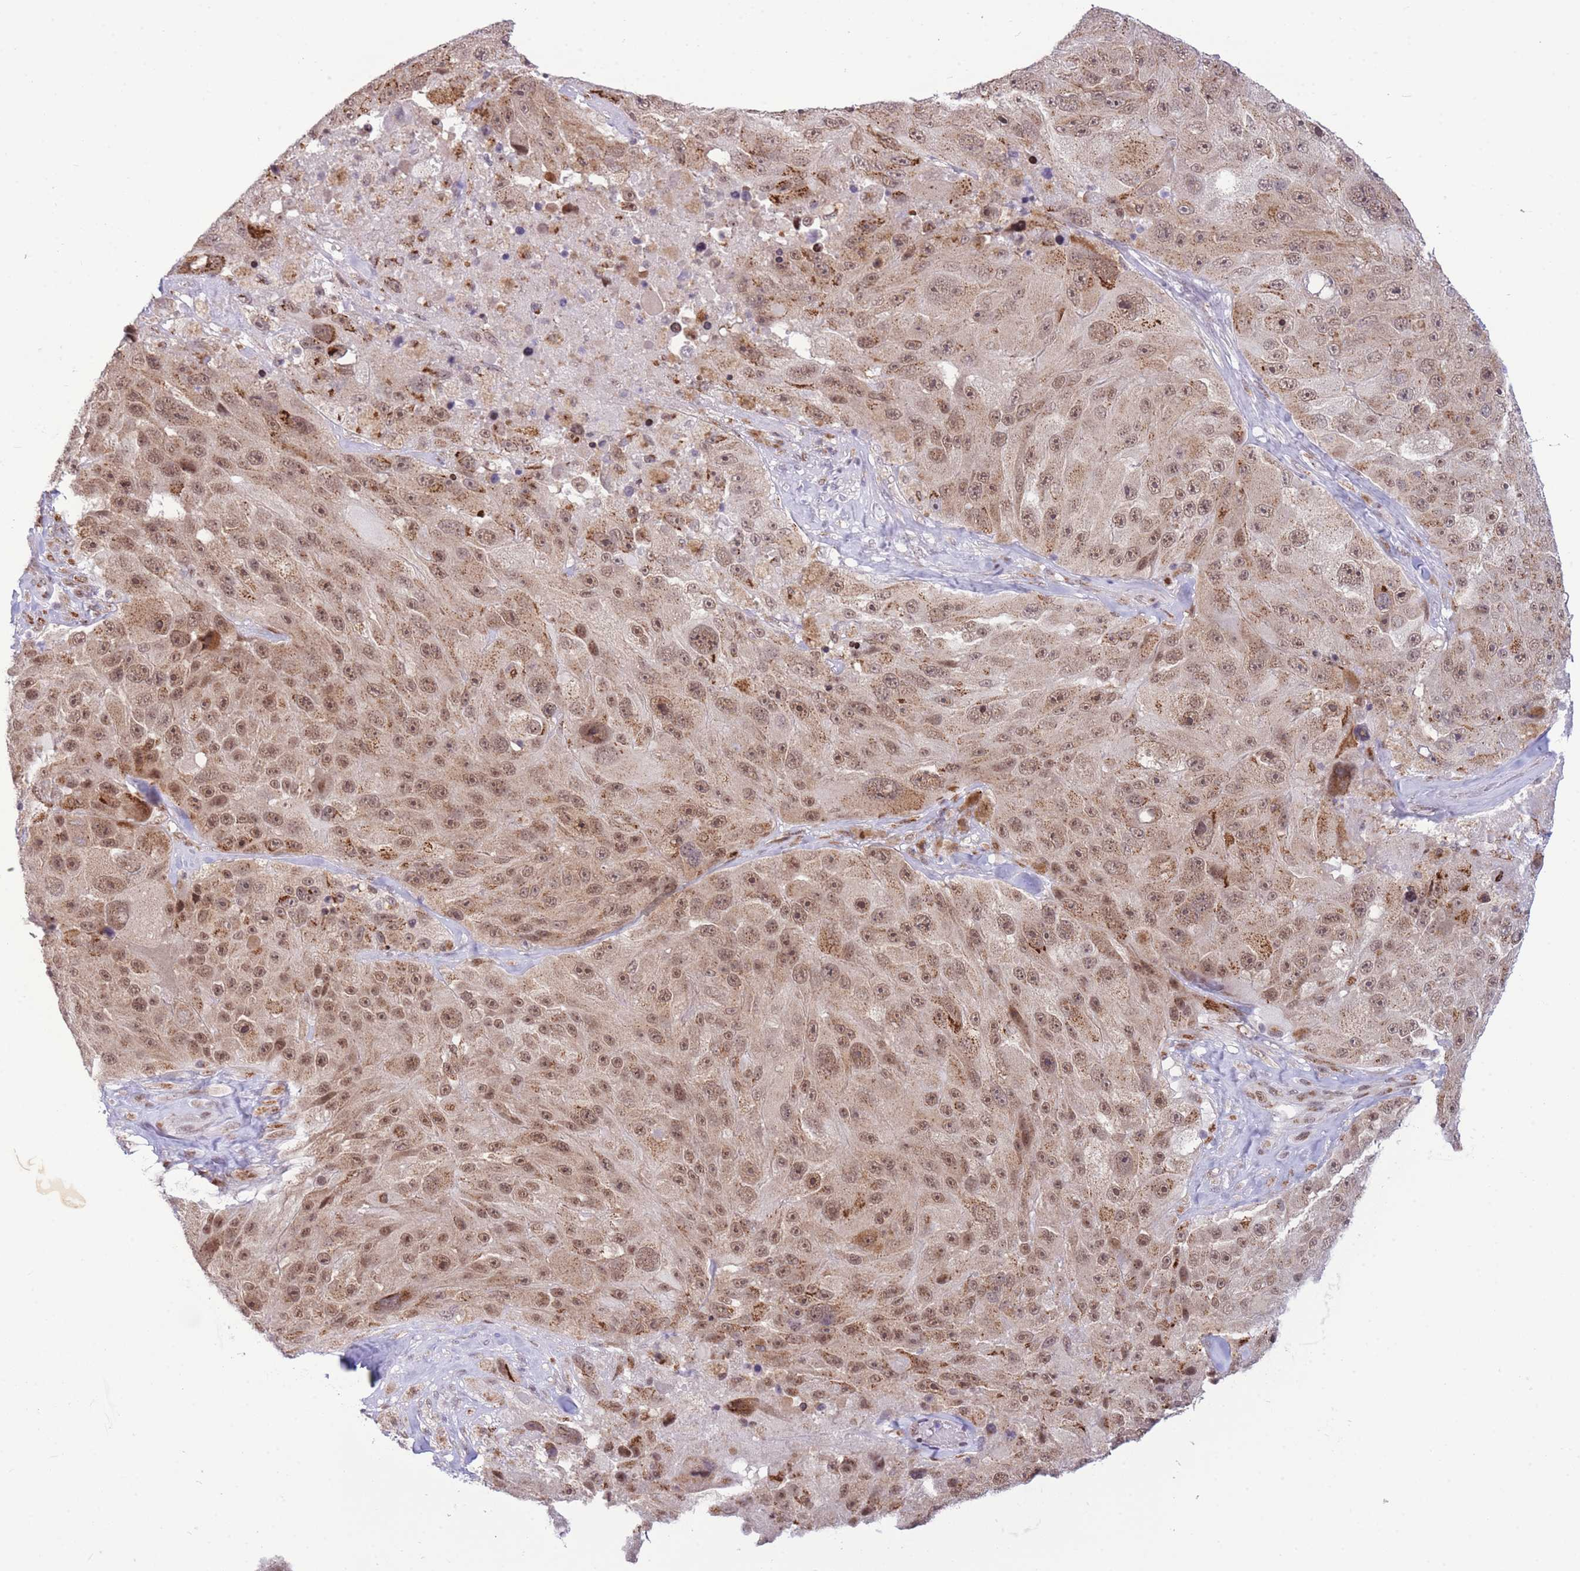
{"staining": {"intensity": "moderate", "quantity": ">75%", "location": "cytoplasmic/membranous,nuclear"}, "tissue": "melanoma", "cell_type": "Tumor cells", "image_type": "cancer", "snomed": [{"axis": "morphology", "description": "Malignant melanoma, Metastatic site"}, {"axis": "topography", "description": "Lymph node"}], "caption": "Protein analysis of malignant melanoma (metastatic site) tissue reveals moderate cytoplasmic/membranous and nuclear expression in about >75% of tumor cells.", "gene": "INO80C", "patient": {"sex": "male", "age": 62}}